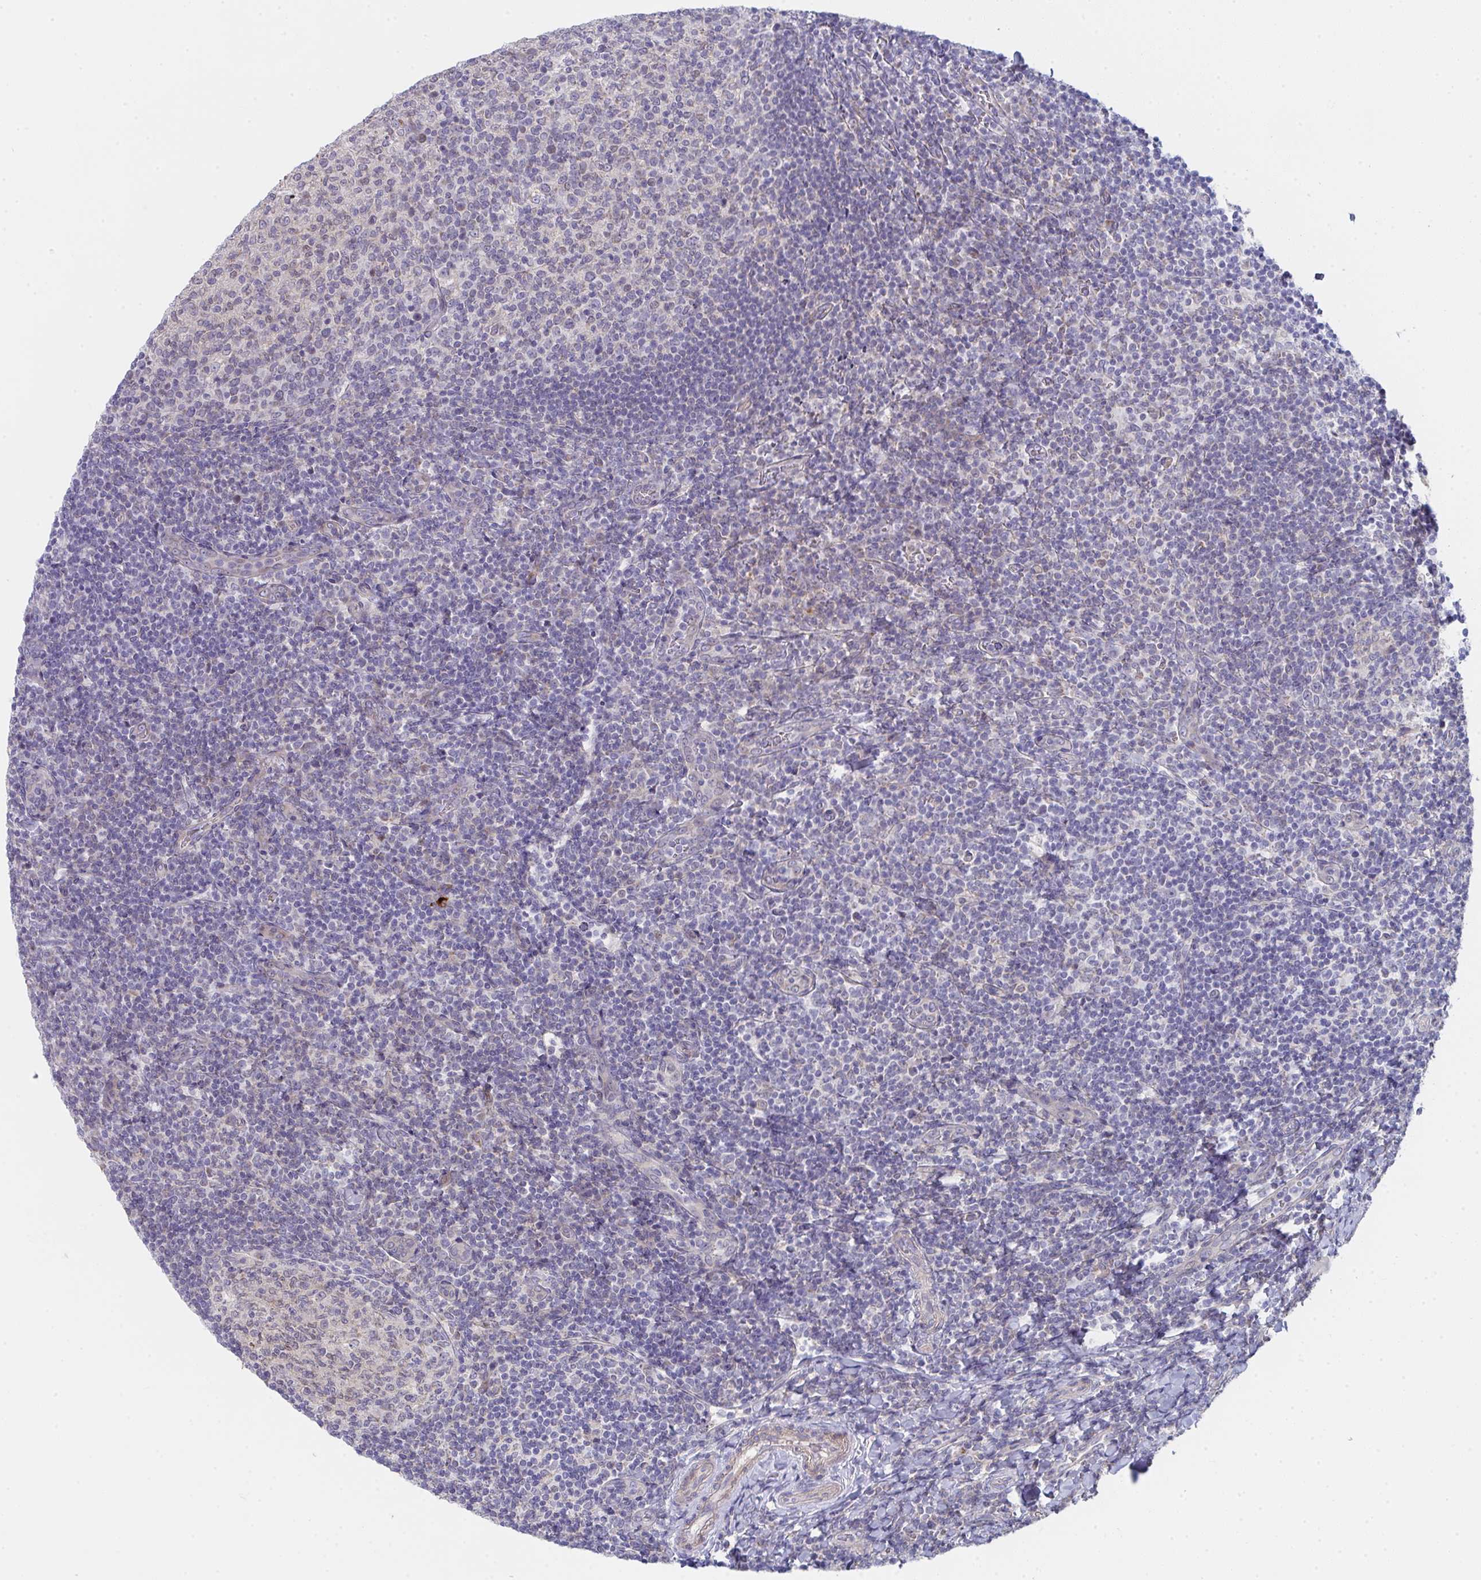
{"staining": {"intensity": "negative", "quantity": "none", "location": "none"}, "tissue": "tonsil", "cell_type": "Germinal center cells", "image_type": "normal", "snomed": [{"axis": "morphology", "description": "Normal tissue, NOS"}, {"axis": "topography", "description": "Tonsil"}], "caption": "Immunohistochemical staining of normal tonsil displays no significant staining in germinal center cells. (Brightfield microscopy of DAB (3,3'-diaminobenzidine) immunohistochemistry at high magnification).", "gene": "VWDE", "patient": {"sex": "female", "age": 10}}